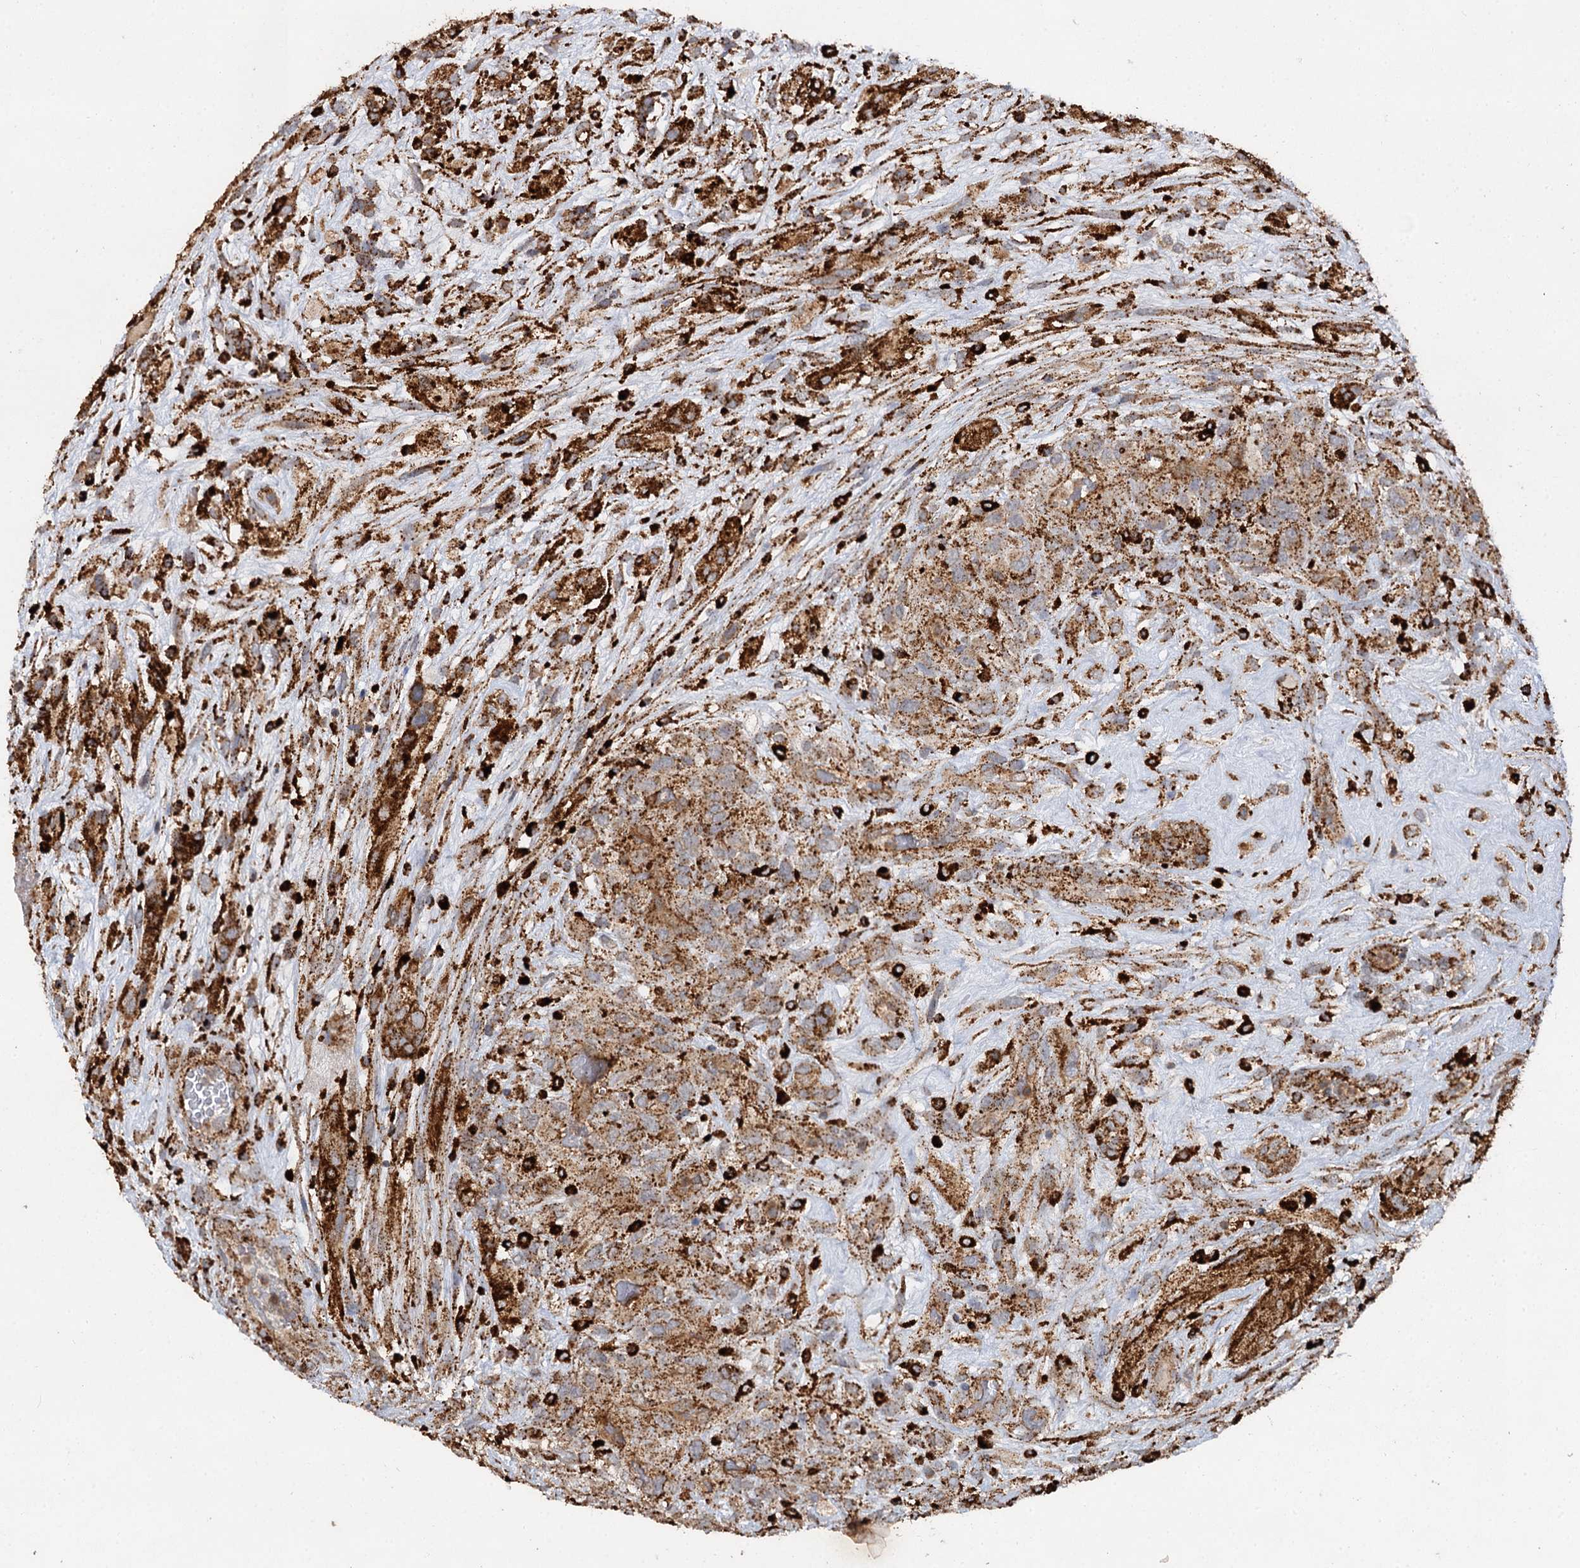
{"staining": {"intensity": "strong", "quantity": ">75%", "location": "cytoplasmic/membranous"}, "tissue": "glioma", "cell_type": "Tumor cells", "image_type": "cancer", "snomed": [{"axis": "morphology", "description": "Glioma, malignant, High grade"}, {"axis": "topography", "description": "Brain"}], "caption": "Immunohistochemistry photomicrograph of neoplastic tissue: human glioma stained using immunohistochemistry (IHC) shows high levels of strong protein expression localized specifically in the cytoplasmic/membranous of tumor cells, appearing as a cytoplasmic/membranous brown color.", "gene": "GBA1", "patient": {"sex": "male", "age": 61}}